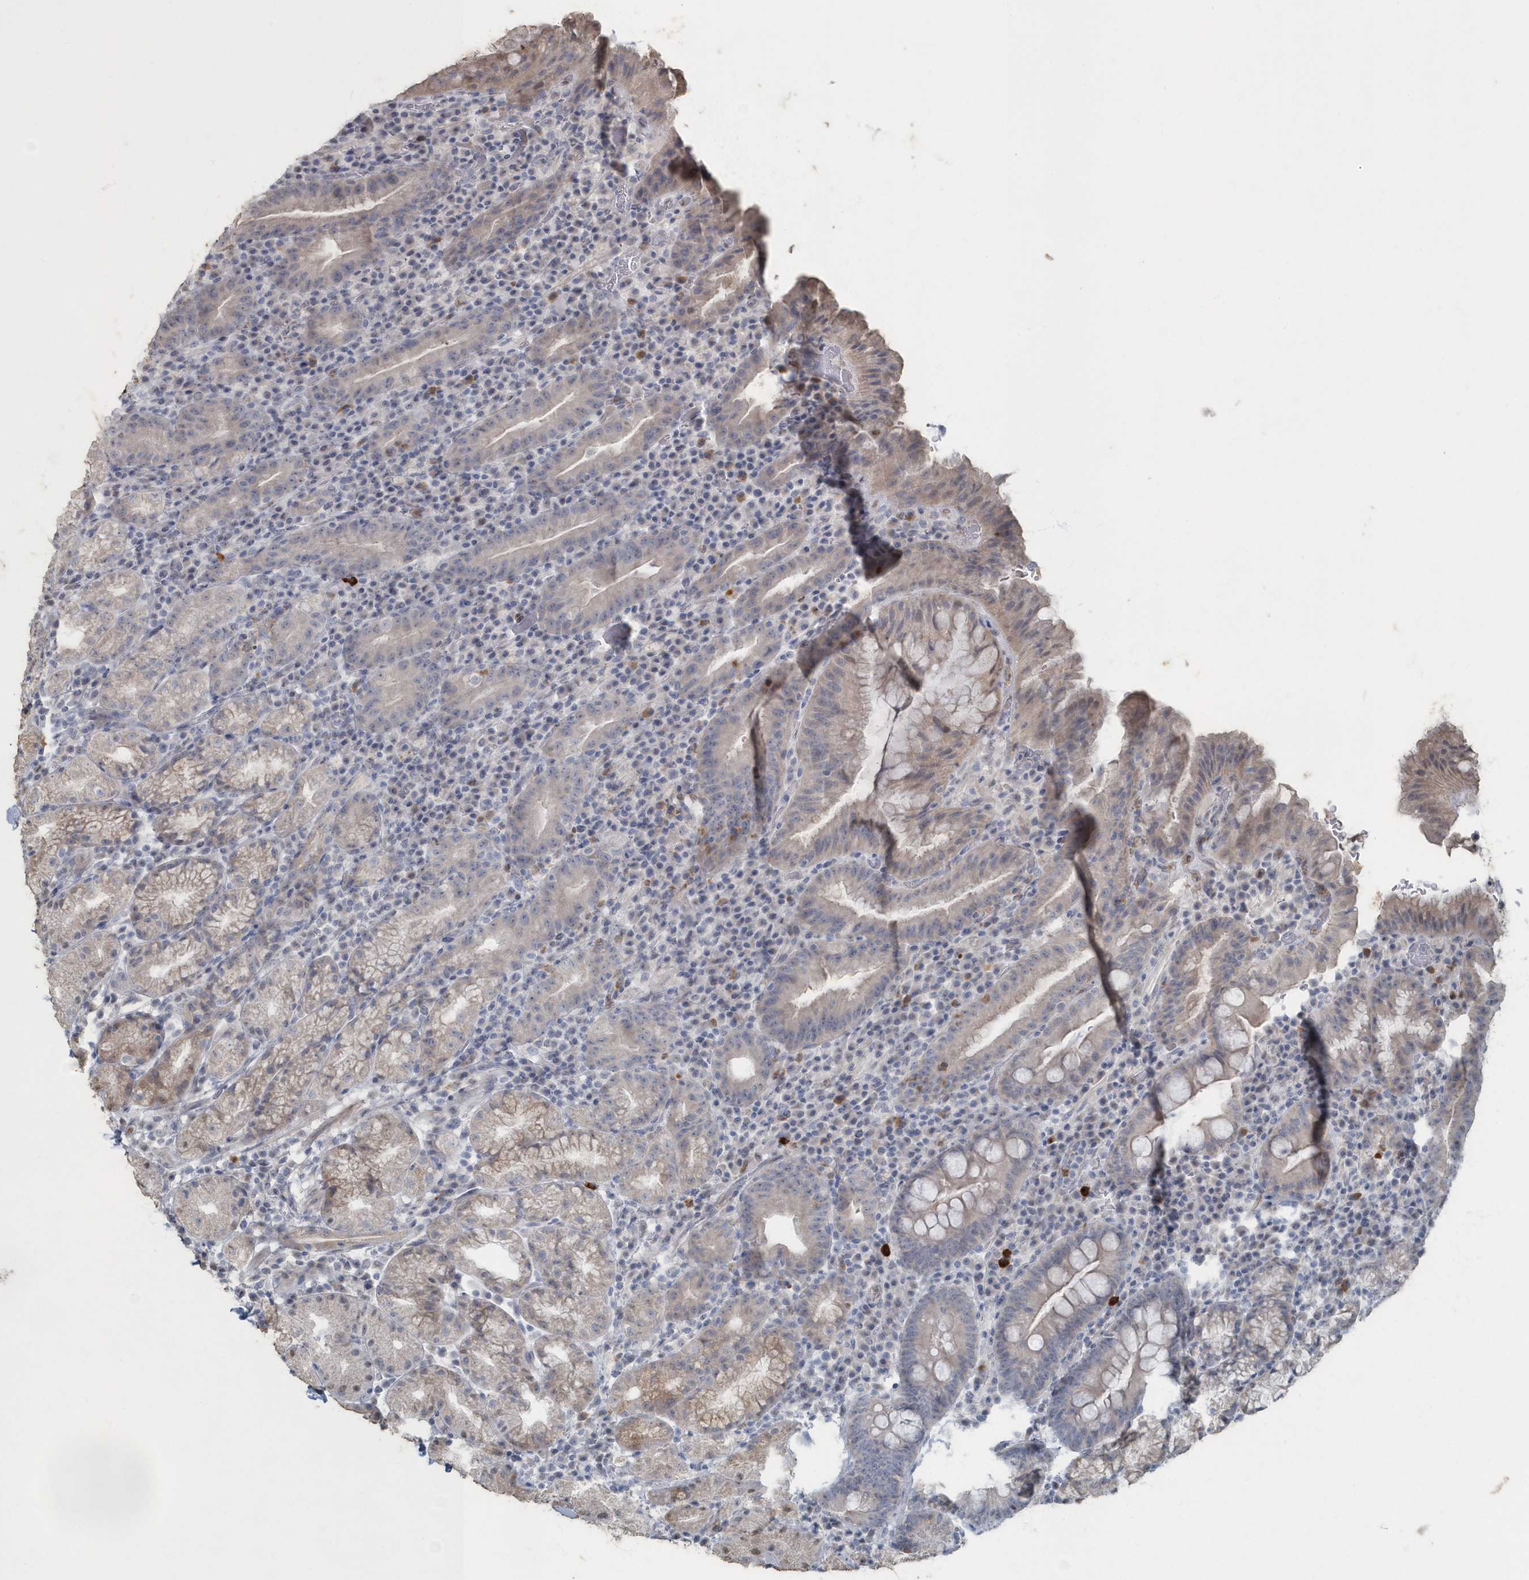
{"staining": {"intensity": "weak", "quantity": "25%-75%", "location": "cytoplasmic/membranous"}, "tissue": "stomach", "cell_type": "Glandular cells", "image_type": "normal", "snomed": [{"axis": "morphology", "description": "Normal tissue, NOS"}, {"axis": "morphology", "description": "Inflammation, NOS"}, {"axis": "topography", "description": "Stomach"}], "caption": "About 25%-75% of glandular cells in unremarkable stomach show weak cytoplasmic/membranous protein positivity as visualized by brown immunohistochemical staining.", "gene": "MYOT", "patient": {"sex": "male", "age": 79}}